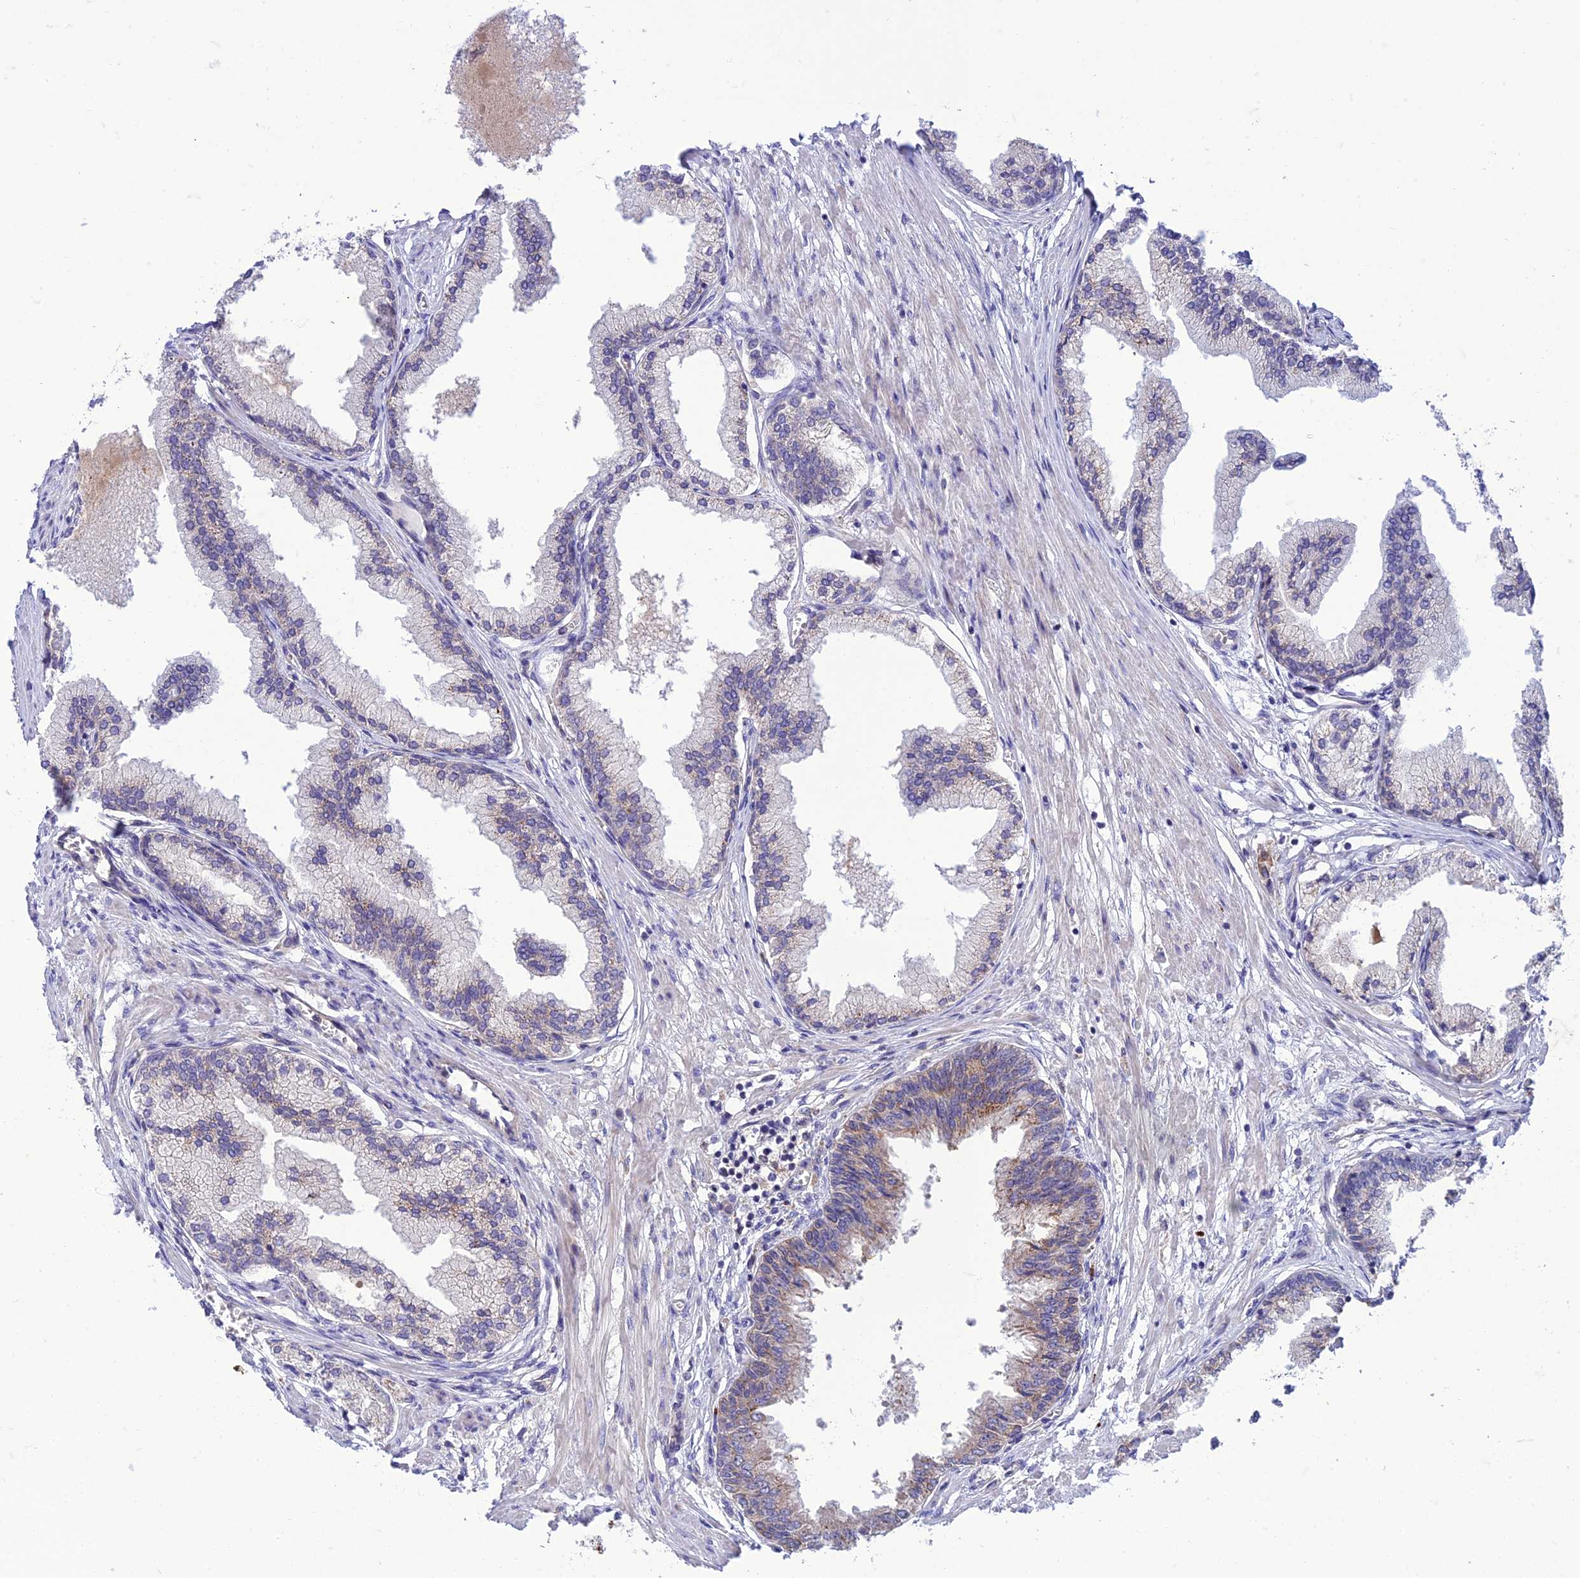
{"staining": {"intensity": "moderate", "quantity": "25%-75%", "location": "cytoplasmic/membranous"}, "tissue": "prostate cancer", "cell_type": "Tumor cells", "image_type": "cancer", "snomed": [{"axis": "morphology", "description": "Adenocarcinoma, Low grade"}, {"axis": "topography", "description": "Prostate"}], "caption": "This is a photomicrograph of immunohistochemistry (IHC) staining of prostate adenocarcinoma (low-grade), which shows moderate expression in the cytoplasmic/membranous of tumor cells.", "gene": "IRAK3", "patient": {"sex": "male", "age": 63}}